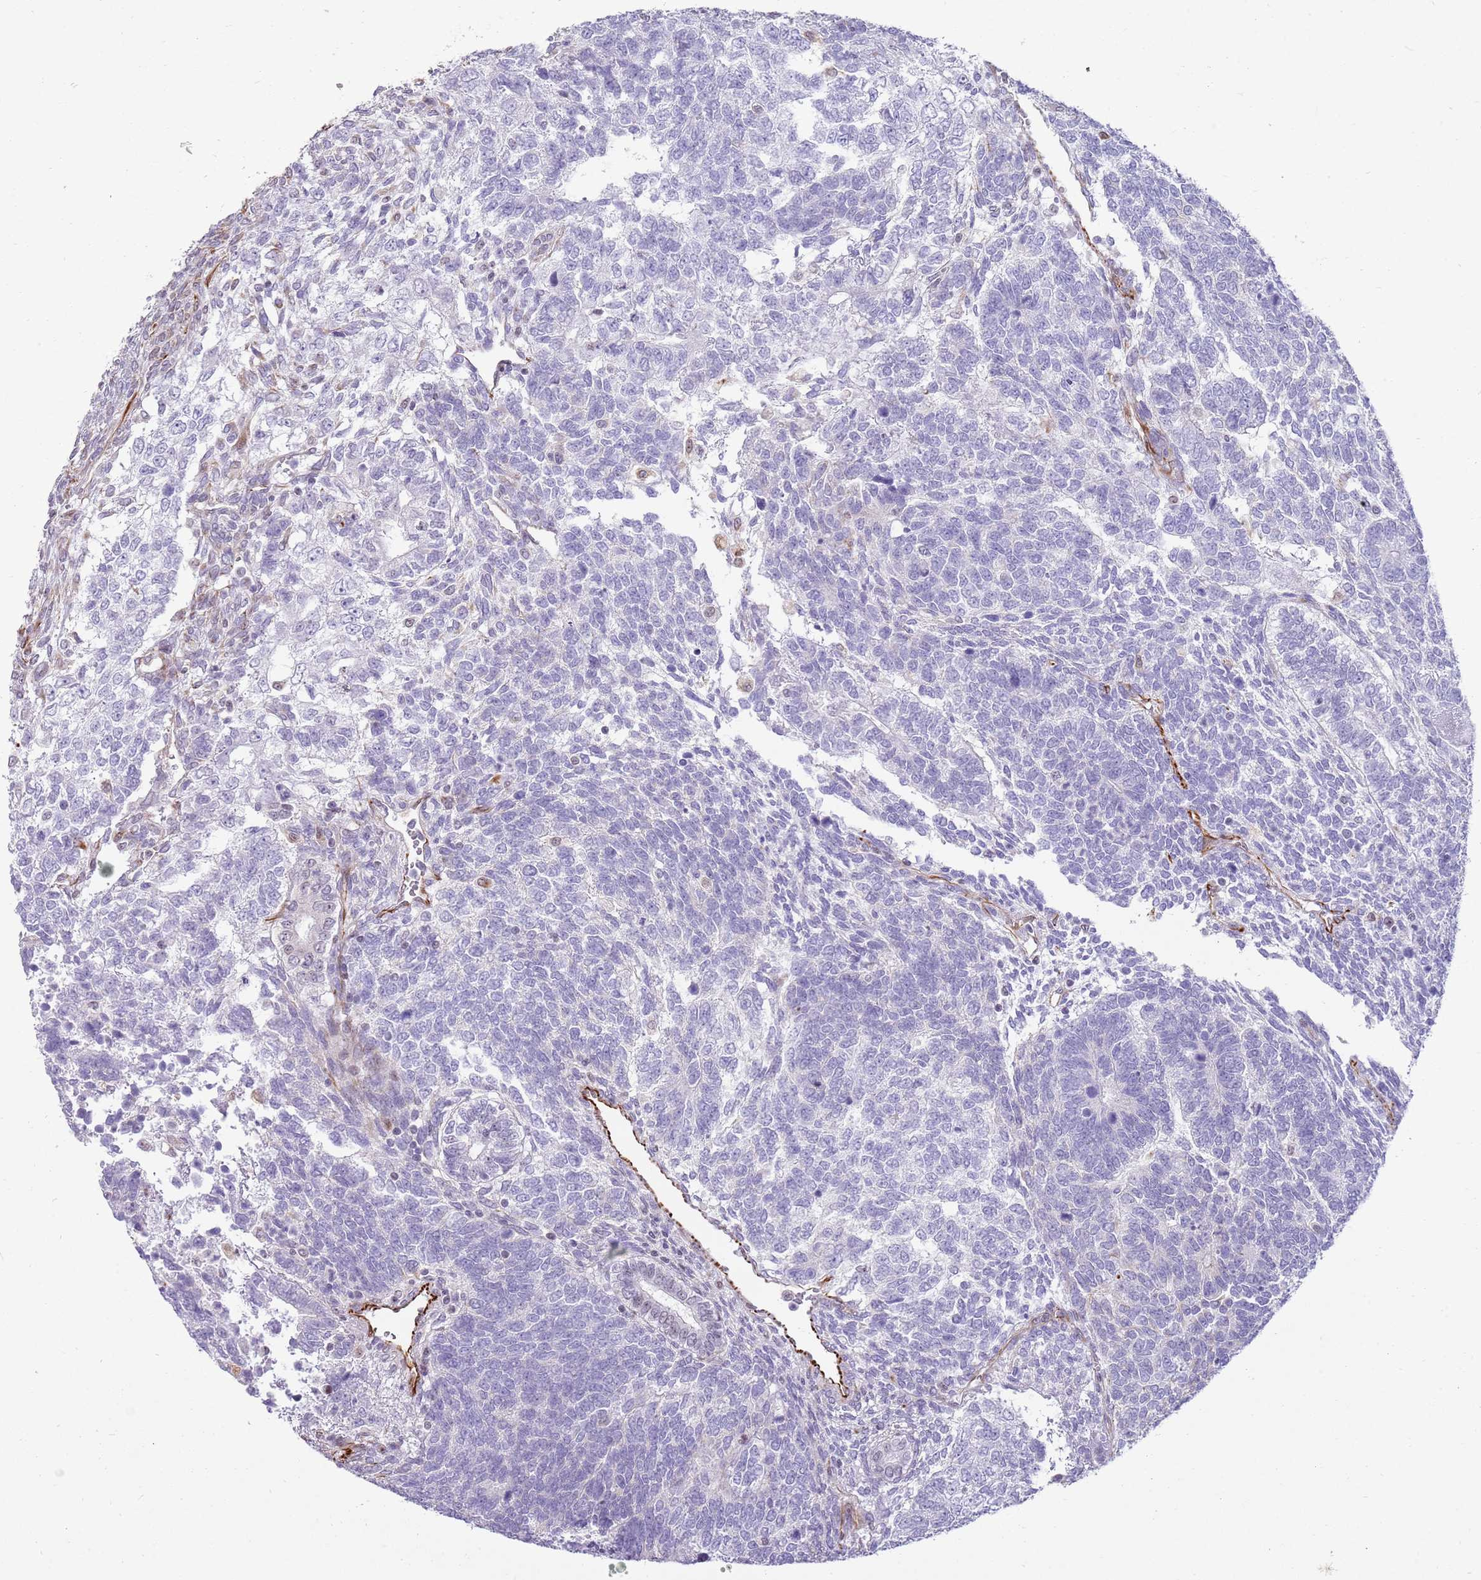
{"staining": {"intensity": "negative", "quantity": "none", "location": "none"}, "tissue": "testis cancer", "cell_type": "Tumor cells", "image_type": "cancer", "snomed": [{"axis": "morphology", "description": "Carcinoma, Embryonal, NOS"}, {"axis": "topography", "description": "Testis"}], "caption": "A photomicrograph of human embryonal carcinoma (testis) is negative for staining in tumor cells.", "gene": "NBPF3", "patient": {"sex": "male", "age": 23}}